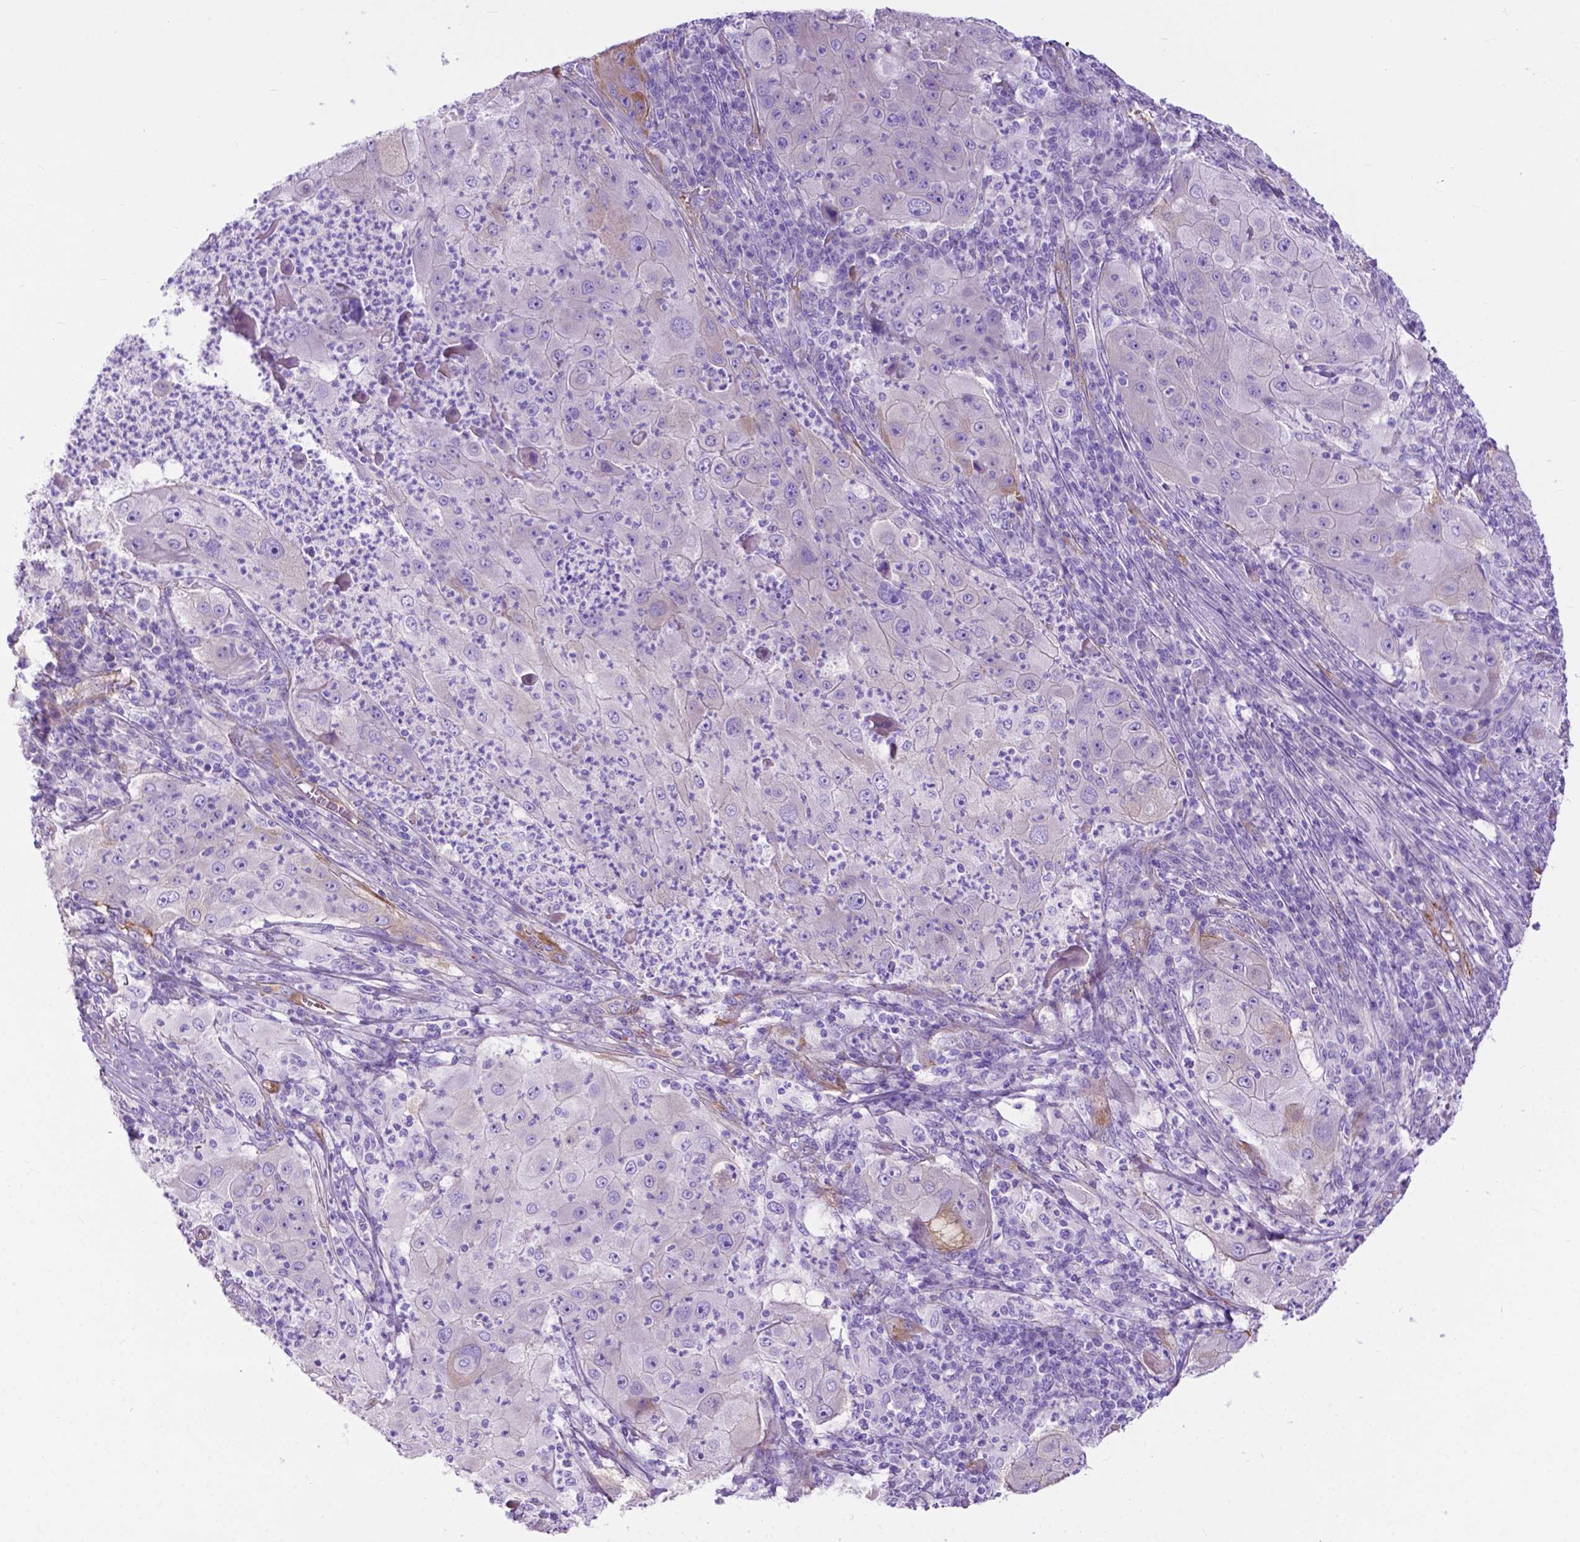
{"staining": {"intensity": "negative", "quantity": "none", "location": "none"}, "tissue": "lung cancer", "cell_type": "Tumor cells", "image_type": "cancer", "snomed": [{"axis": "morphology", "description": "Squamous cell carcinoma, NOS"}, {"axis": "topography", "description": "Lung"}], "caption": "Immunohistochemical staining of lung cancer (squamous cell carcinoma) demonstrates no significant expression in tumor cells. (DAB (3,3'-diaminobenzidine) immunohistochemistry (IHC) with hematoxylin counter stain).", "gene": "PCDHA12", "patient": {"sex": "female", "age": 59}}